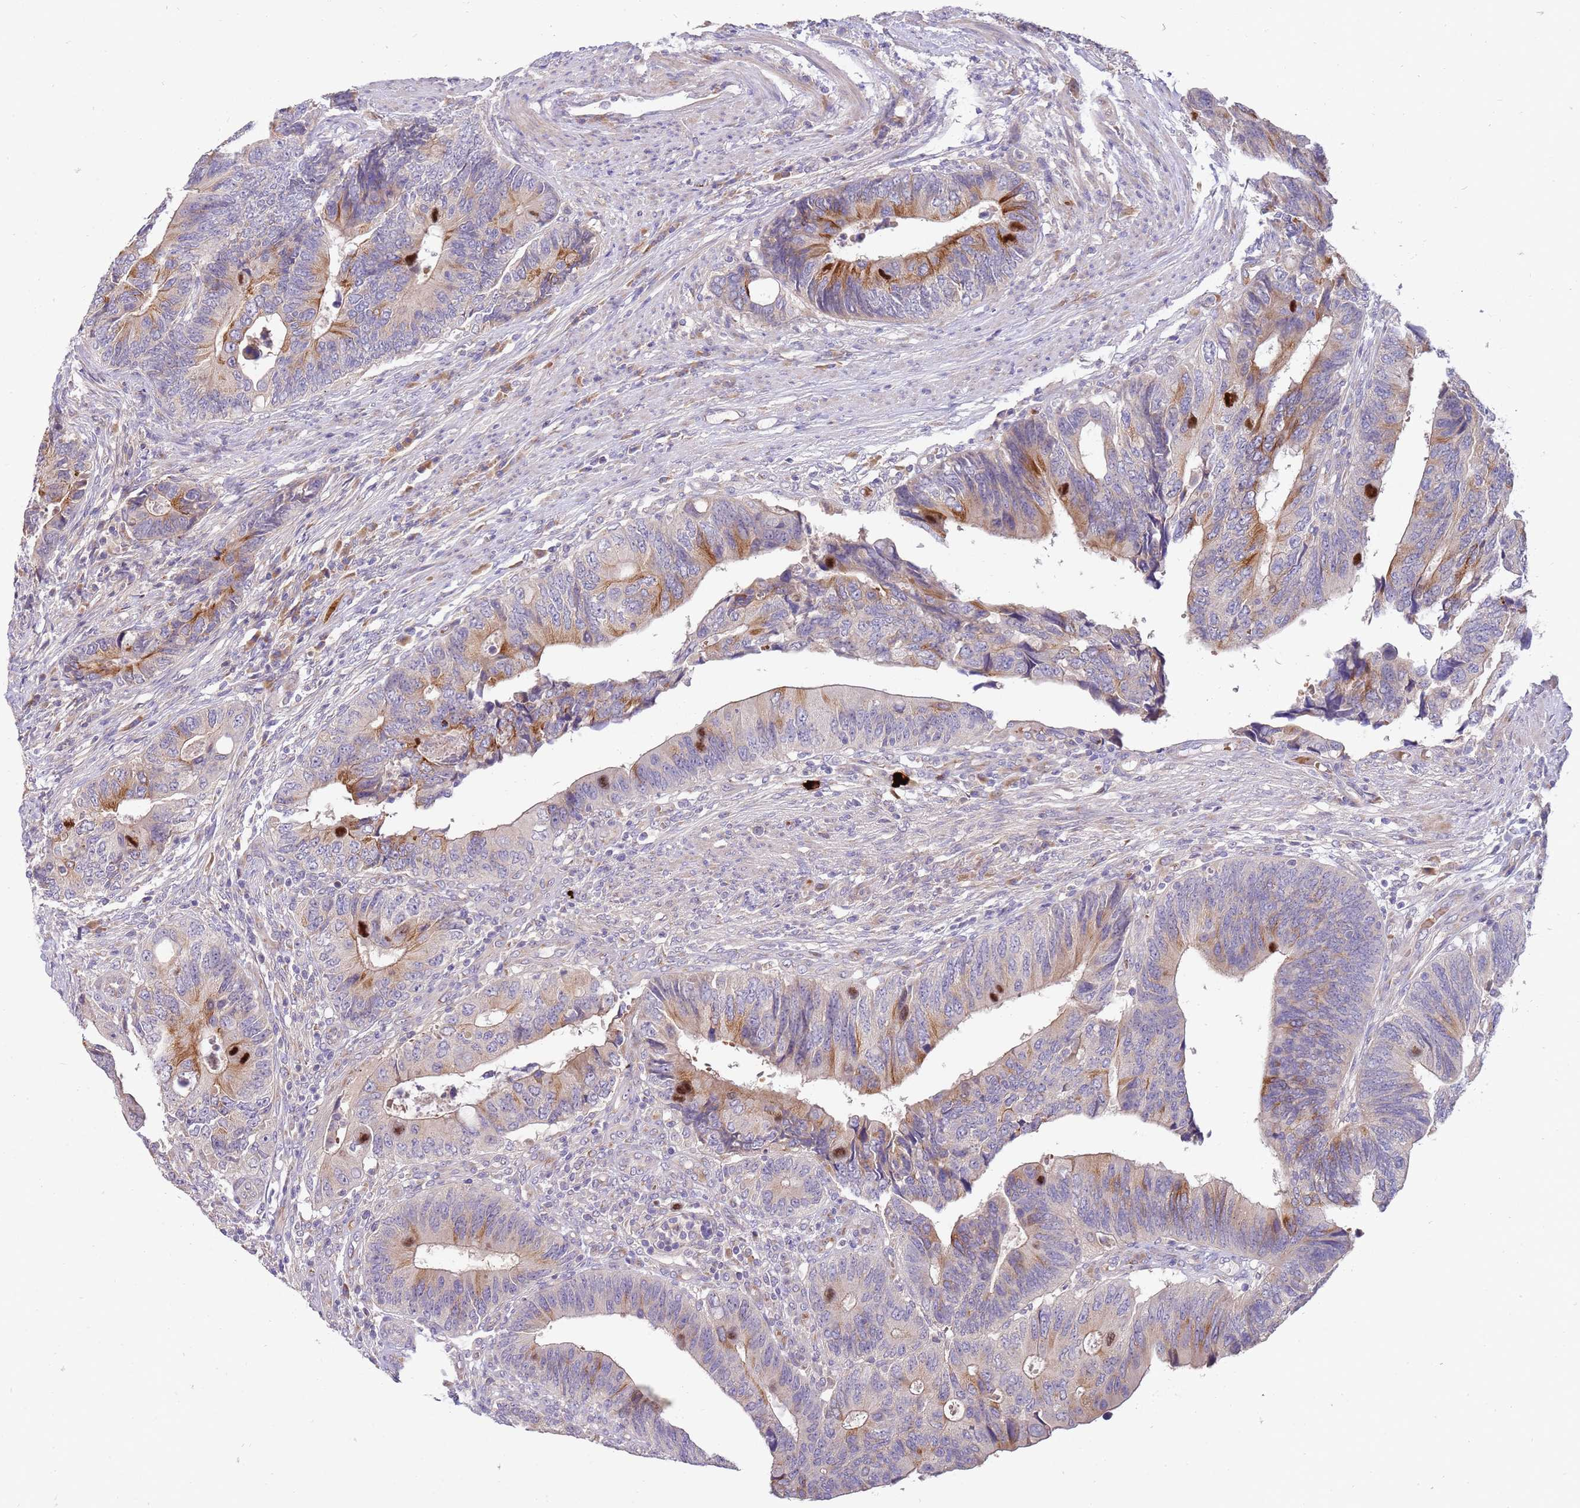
{"staining": {"intensity": "moderate", "quantity": "<25%", "location": "cytoplasmic/membranous"}, "tissue": "colorectal cancer", "cell_type": "Tumor cells", "image_type": "cancer", "snomed": [{"axis": "morphology", "description": "Adenocarcinoma, NOS"}, {"axis": "topography", "description": "Colon"}], "caption": "IHC (DAB (3,3'-diaminobenzidine)) staining of adenocarcinoma (colorectal) shows moderate cytoplasmic/membranous protein expression in about <25% of tumor cells. (DAB IHC, brown staining for protein, blue staining for nuclei).", "gene": "NMUR2", "patient": {"sex": "male", "age": 87}}